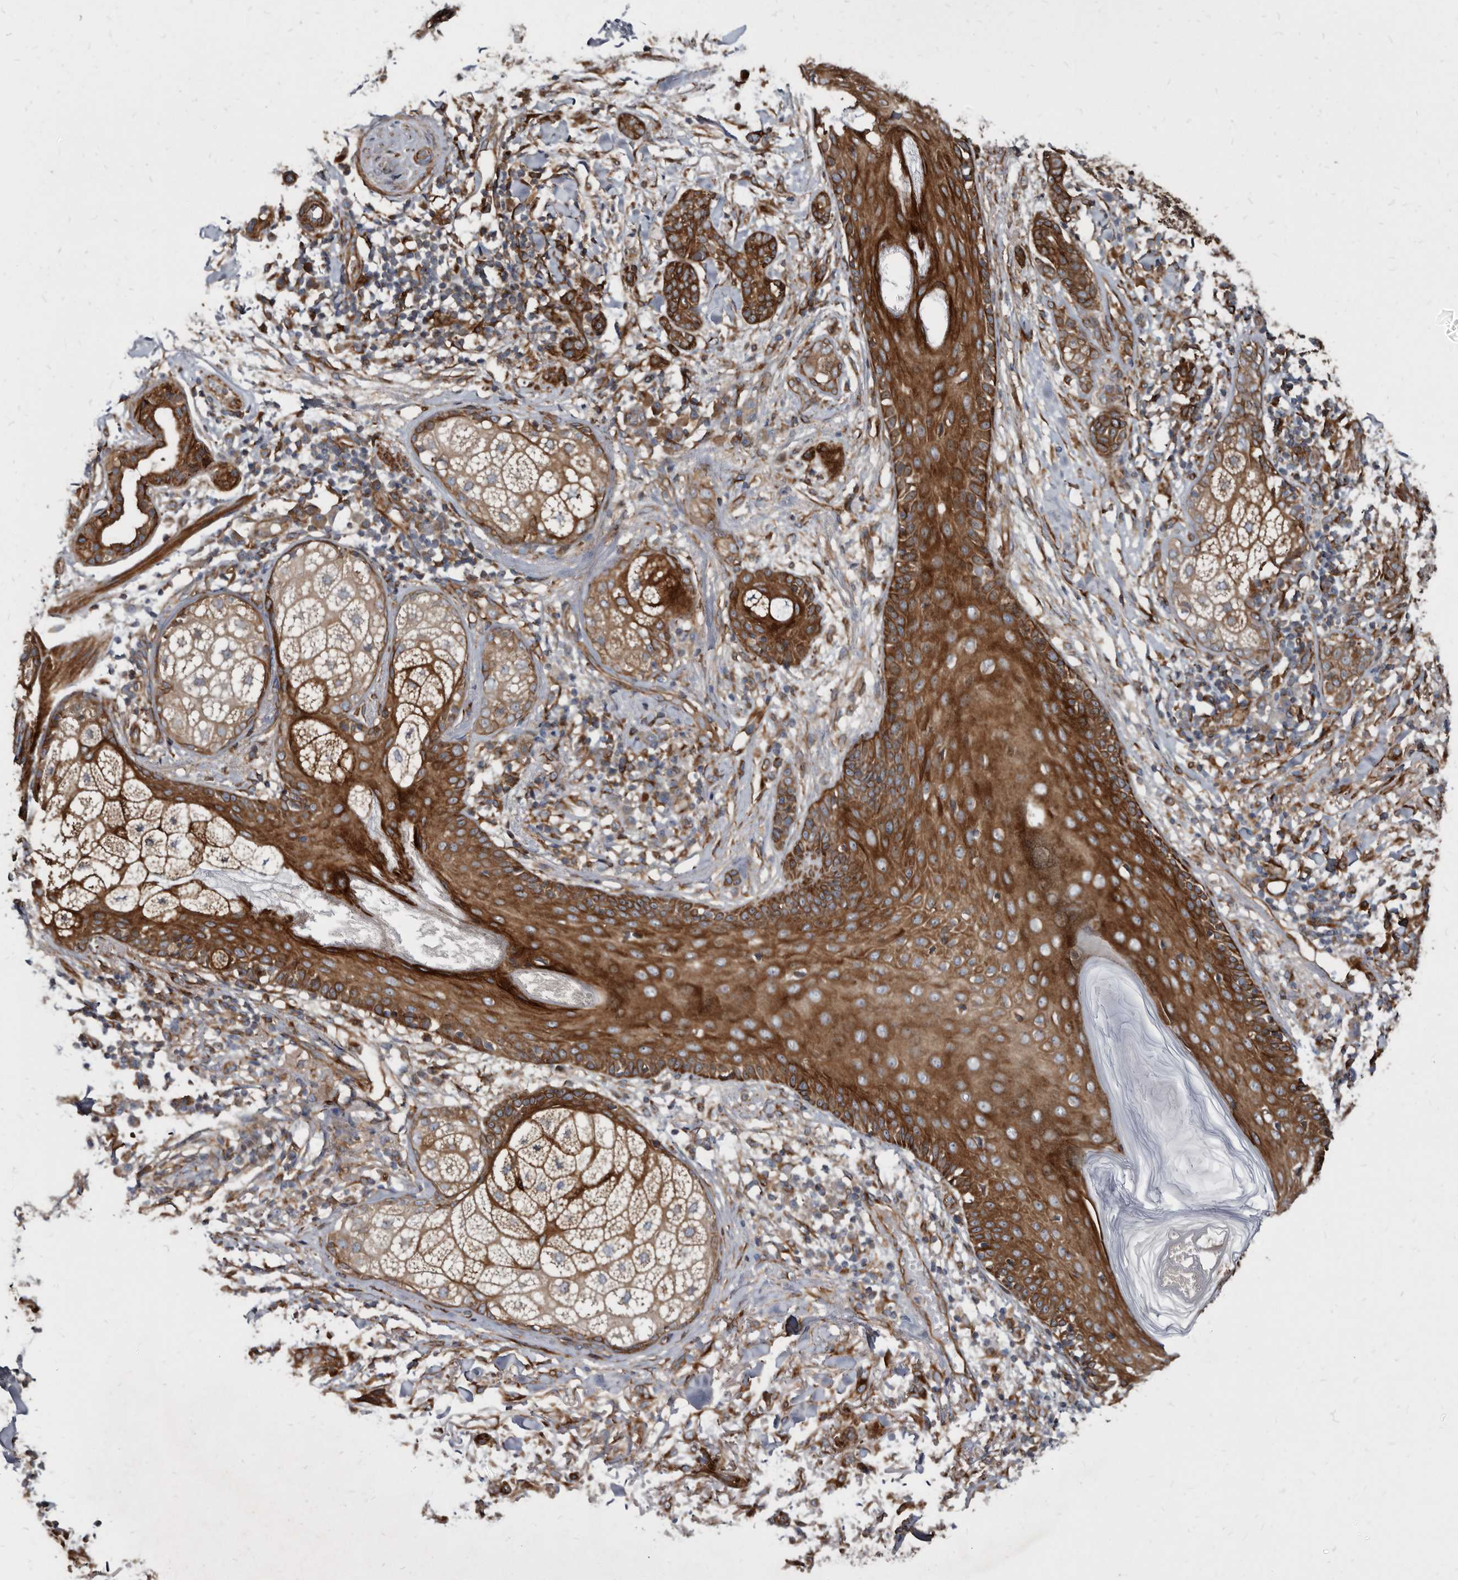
{"staining": {"intensity": "strong", "quantity": ">75%", "location": "cytoplasmic/membranous"}, "tissue": "skin cancer", "cell_type": "Tumor cells", "image_type": "cancer", "snomed": [{"axis": "morphology", "description": "Basal cell carcinoma"}, {"axis": "topography", "description": "Skin"}], "caption": "This micrograph reveals IHC staining of human skin basal cell carcinoma, with high strong cytoplasmic/membranous positivity in about >75% of tumor cells.", "gene": "KCTD20", "patient": {"sex": "male", "age": 85}}